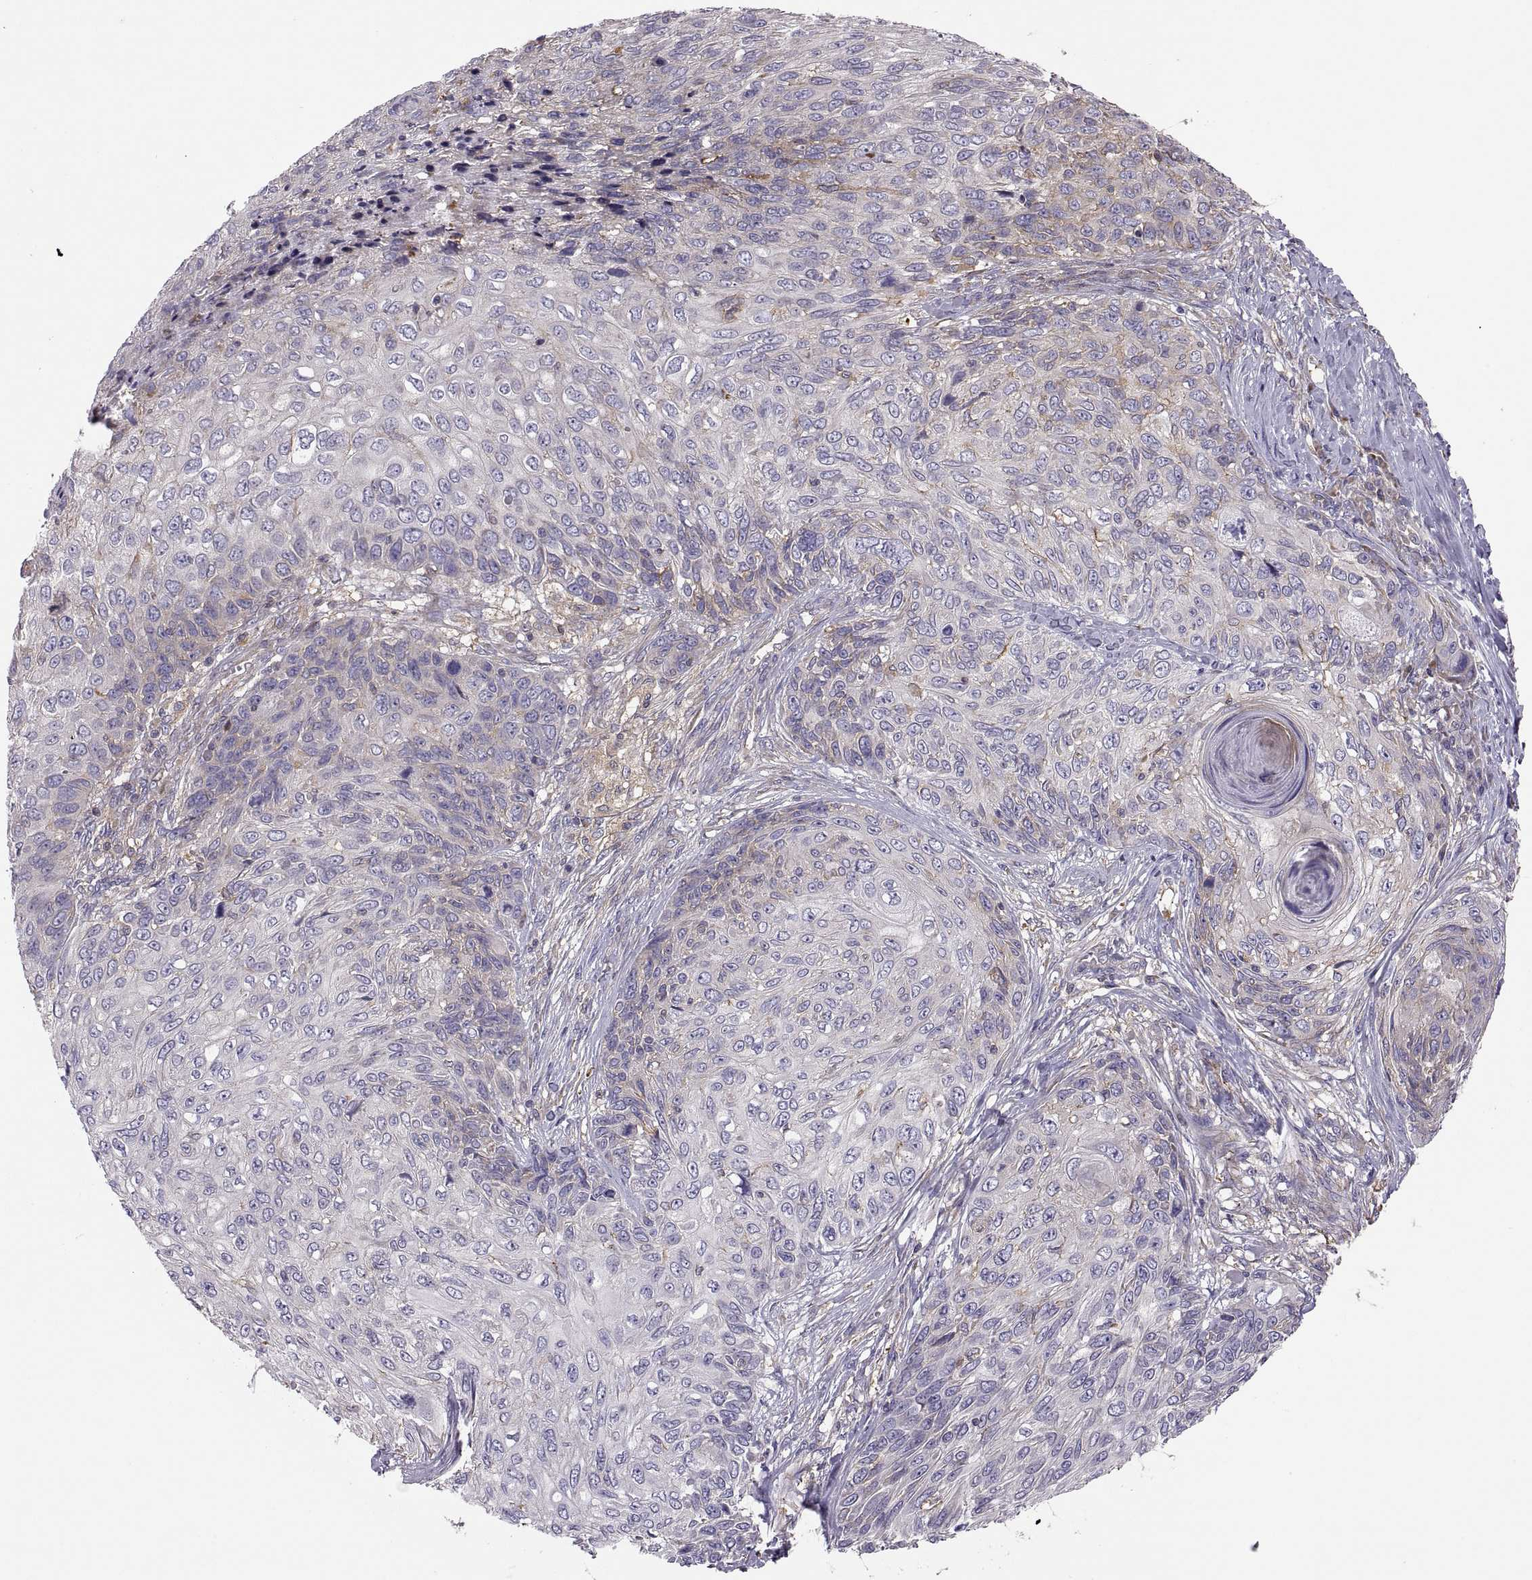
{"staining": {"intensity": "moderate", "quantity": "<25%", "location": "cytoplasmic/membranous"}, "tissue": "skin cancer", "cell_type": "Tumor cells", "image_type": "cancer", "snomed": [{"axis": "morphology", "description": "Squamous cell carcinoma, NOS"}, {"axis": "topography", "description": "Skin"}], "caption": "Tumor cells demonstrate low levels of moderate cytoplasmic/membranous positivity in about <25% of cells in human skin cancer.", "gene": "SPATA32", "patient": {"sex": "male", "age": 92}}